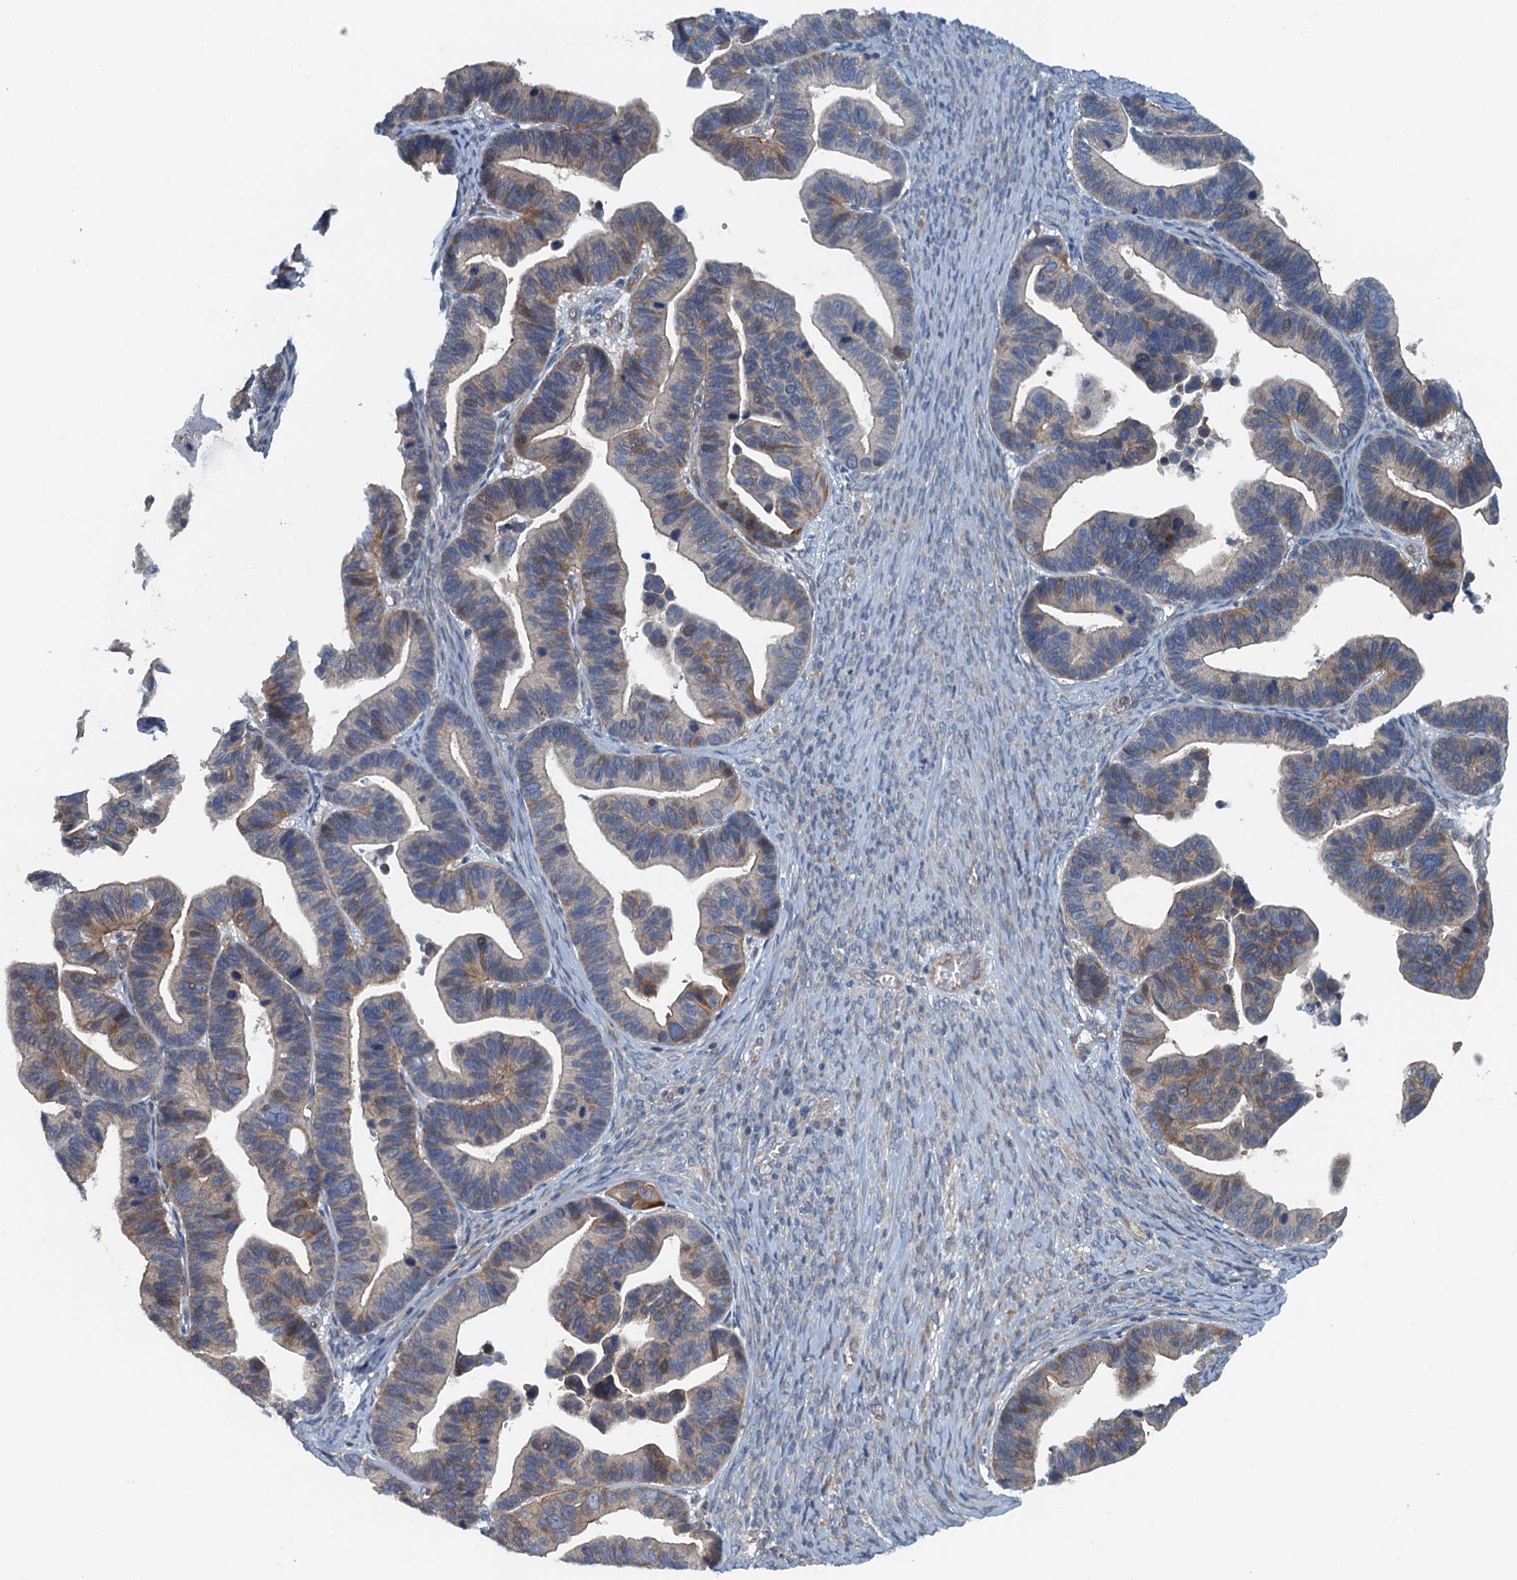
{"staining": {"intensity": "moderate", "quantity": "25%-75%", "location": "cytoplasmic/membranous"}, "tissue": "ovarian cancer", "cell_type": "Tumor cells", "image_type": "cancer", "snomed": [{"axis": "morphology", "description": "Cystadenocarcinoma, serous, NOS"}, {"axis": "topography", "description": "Ovary"}], "caption": "The immunohistochemical stain highlights moderate cytoplasmic/membranous positivity in tumor cells of ovarian cancer (serous cystadenocarcinoma) tissue.", "gene": "PPP1R14D", "patient": {"sex": "female", "age": 56}}